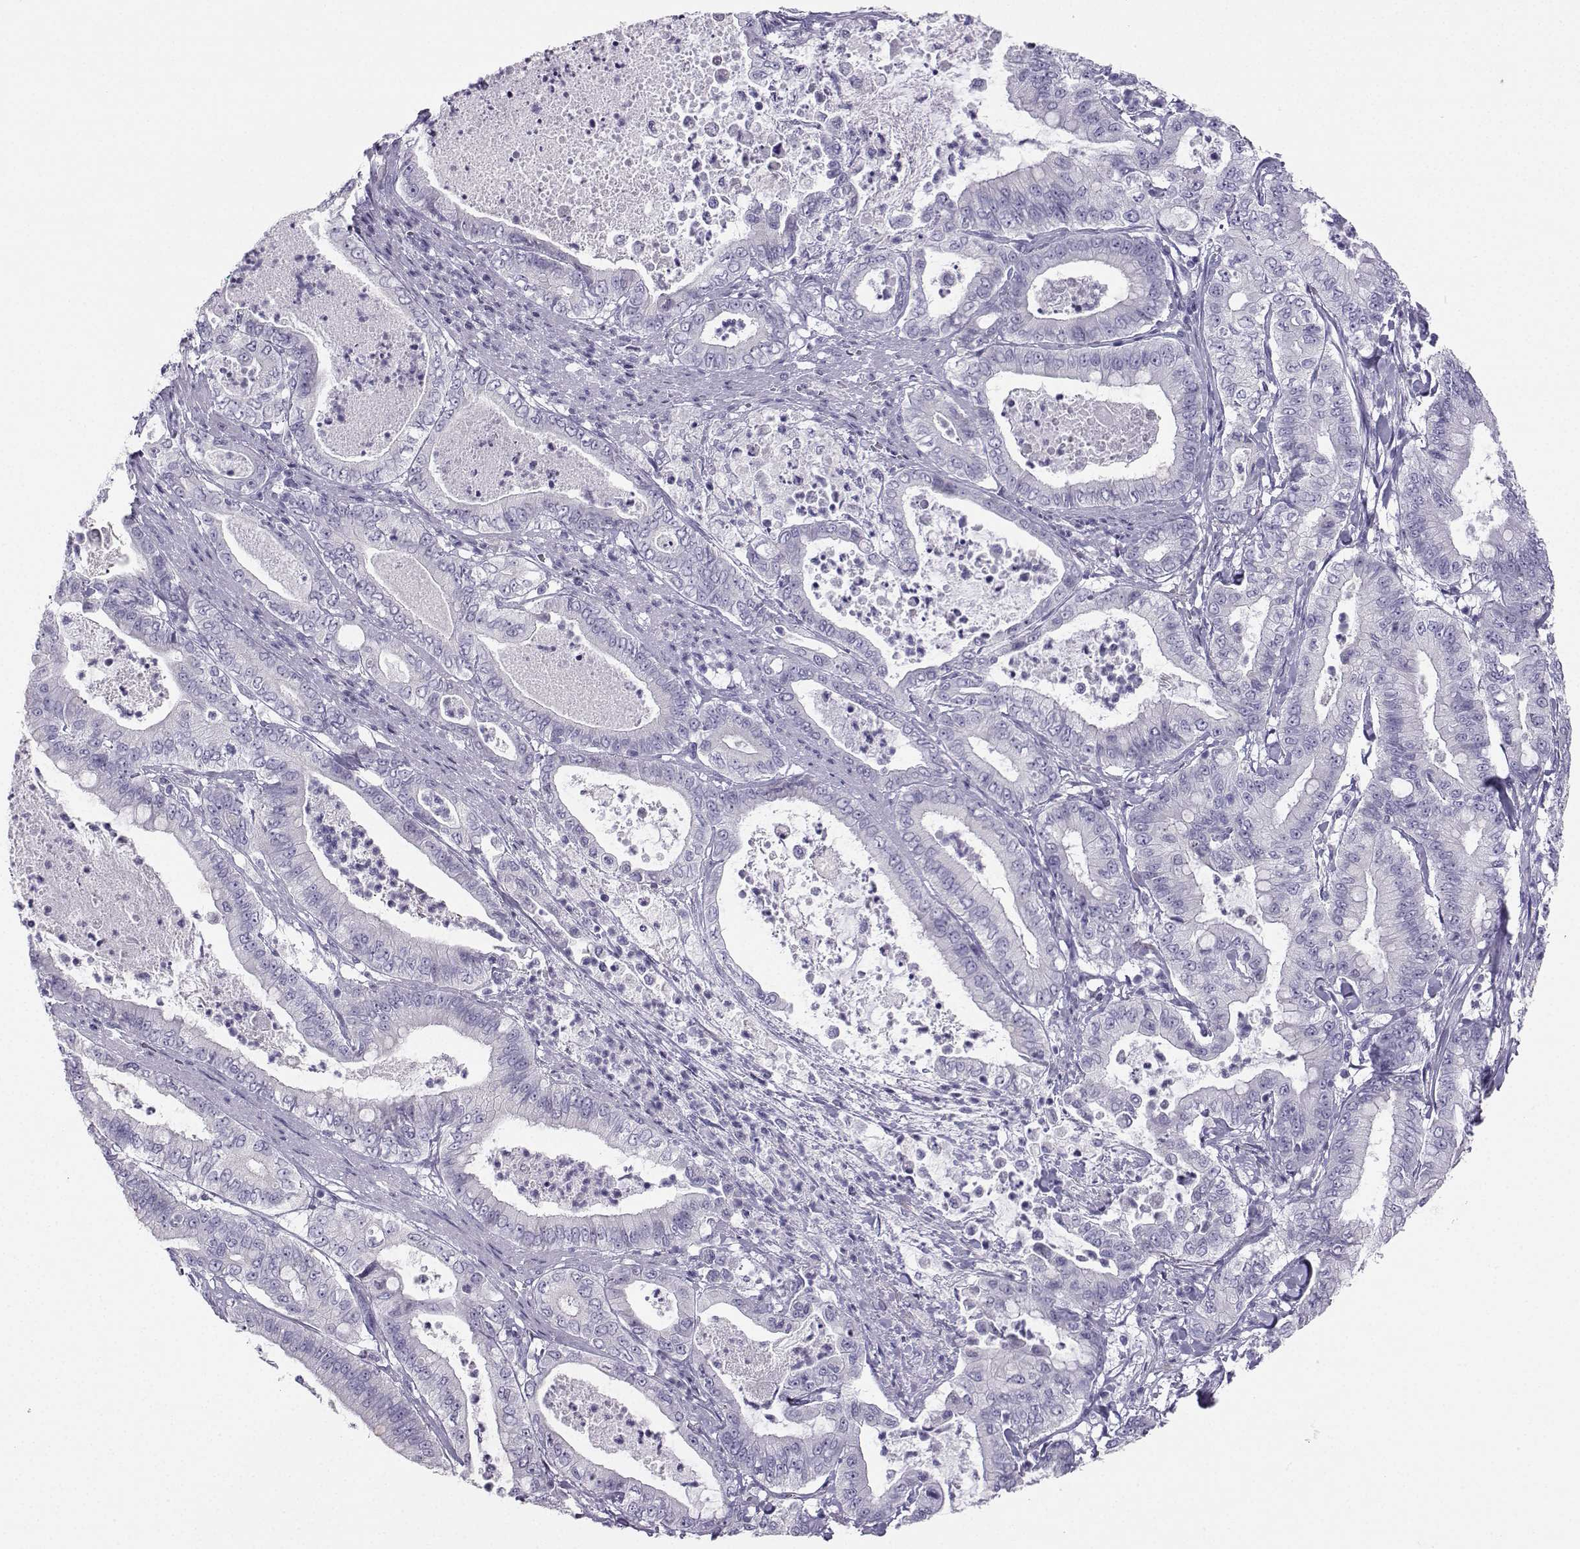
{"staining": {"intensity": "negative", "quantity": "none", "location": "none"}, "tissue": "pancreatic cancer", "cell_type": "Tumor cells", "image_type": "cancer", "snomed": [{"axis": "morphology", "description": "Adenocarcinoma, NOS"}, {"axis": "topography", "description": "Pancreas"}], "caption": "An immunohistochemistry (IHC) histopathology image of pancreatic cancer is shown. There is no staining in tumor cells of pancreatic cancer.", "gene": "NEFL", "patient": {"sex": "male", "age": 71}}